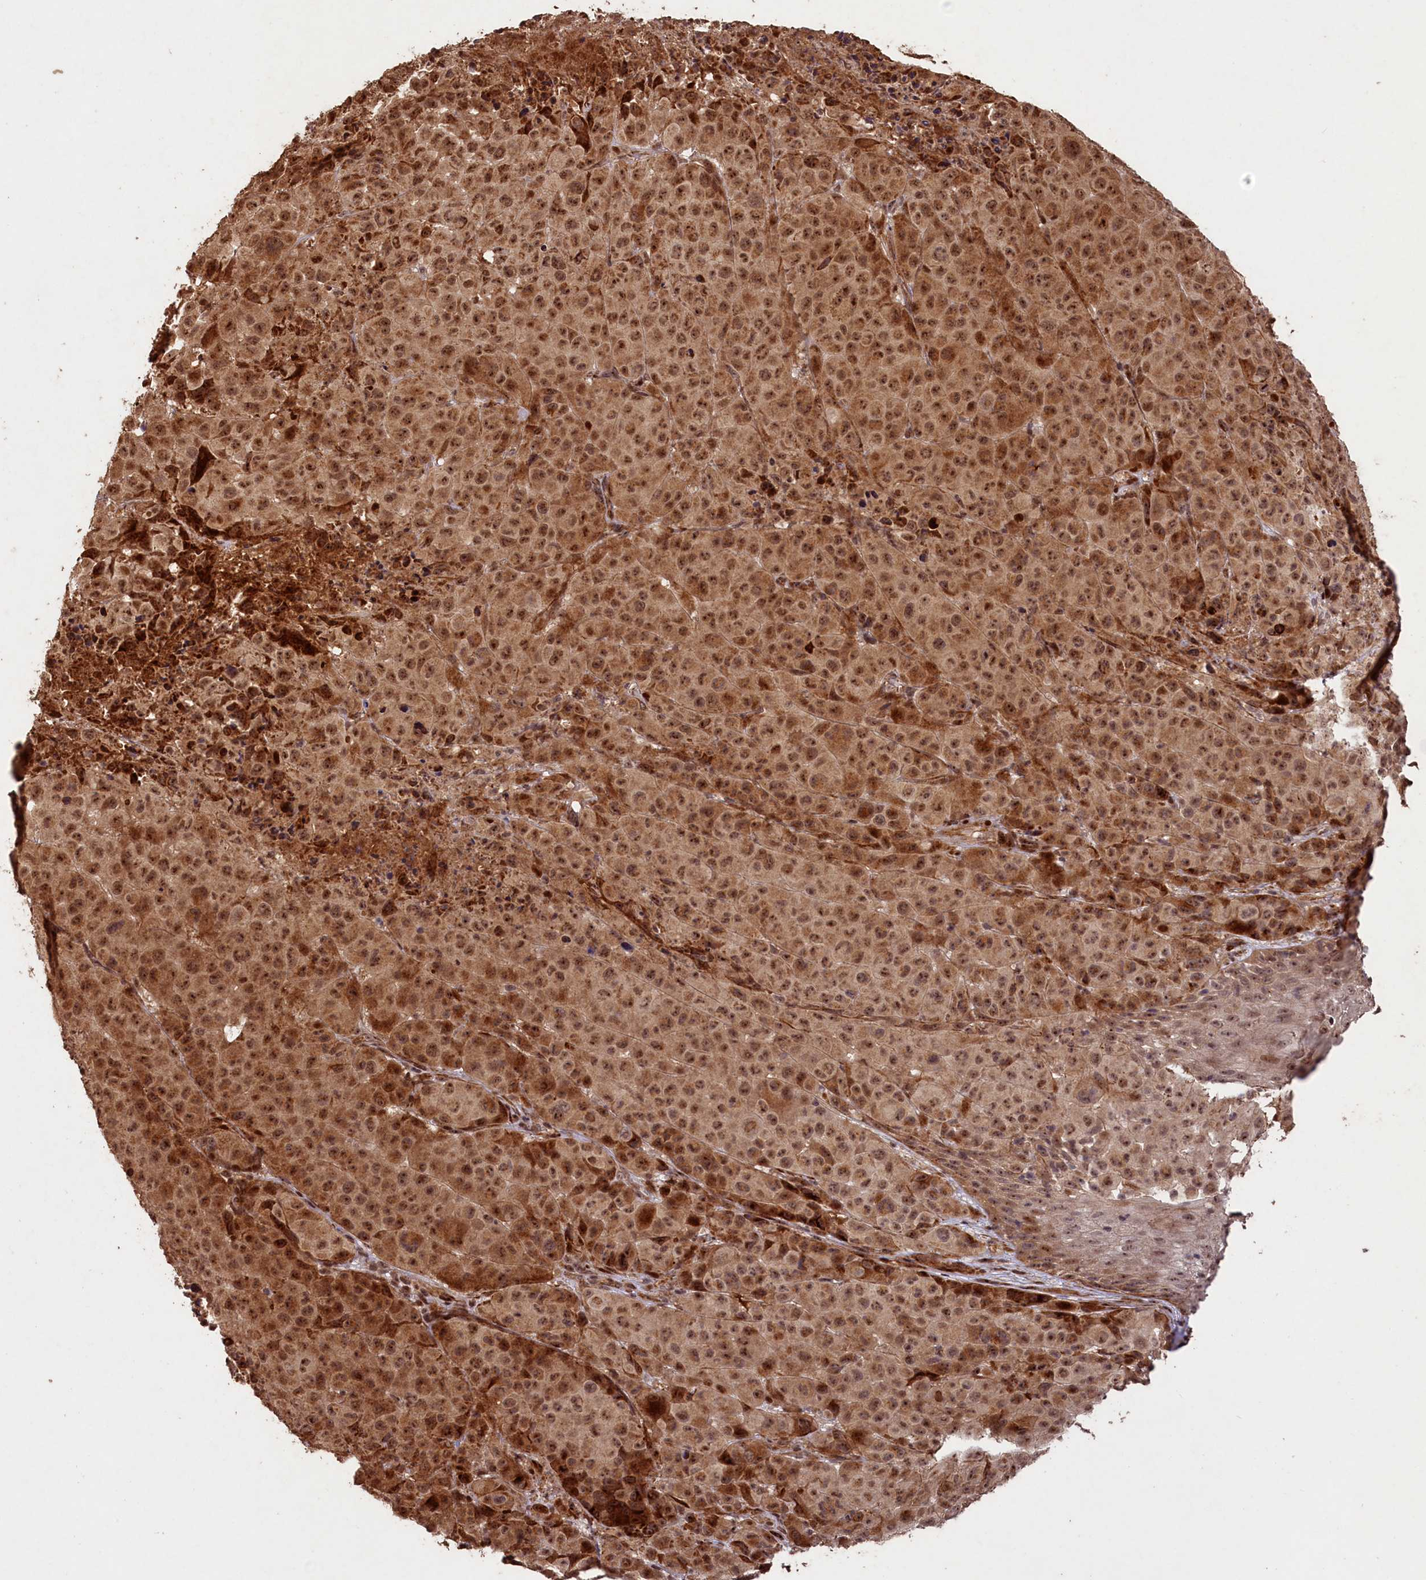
{"staining": {"intensity": "strong", "quantity": ">75%", "location": "cytoplasmic/membranous,nuclear"}, "tissue": "melanoma", "cell_type": "Tumor cells", "image_type": "cancer", "snomed": [{"axis": "morphology", "description": "Malignant melanoma, NOS"}, {"axis": "topography", "description": "Skin"}], "caption": "Melanoma tissue exhibits strong cytoplasmic/membranous and nuclear positivity in about >75% of tumor cells", "gene": "SHPRH", "patient": {"sex": "male", "age": 73}}